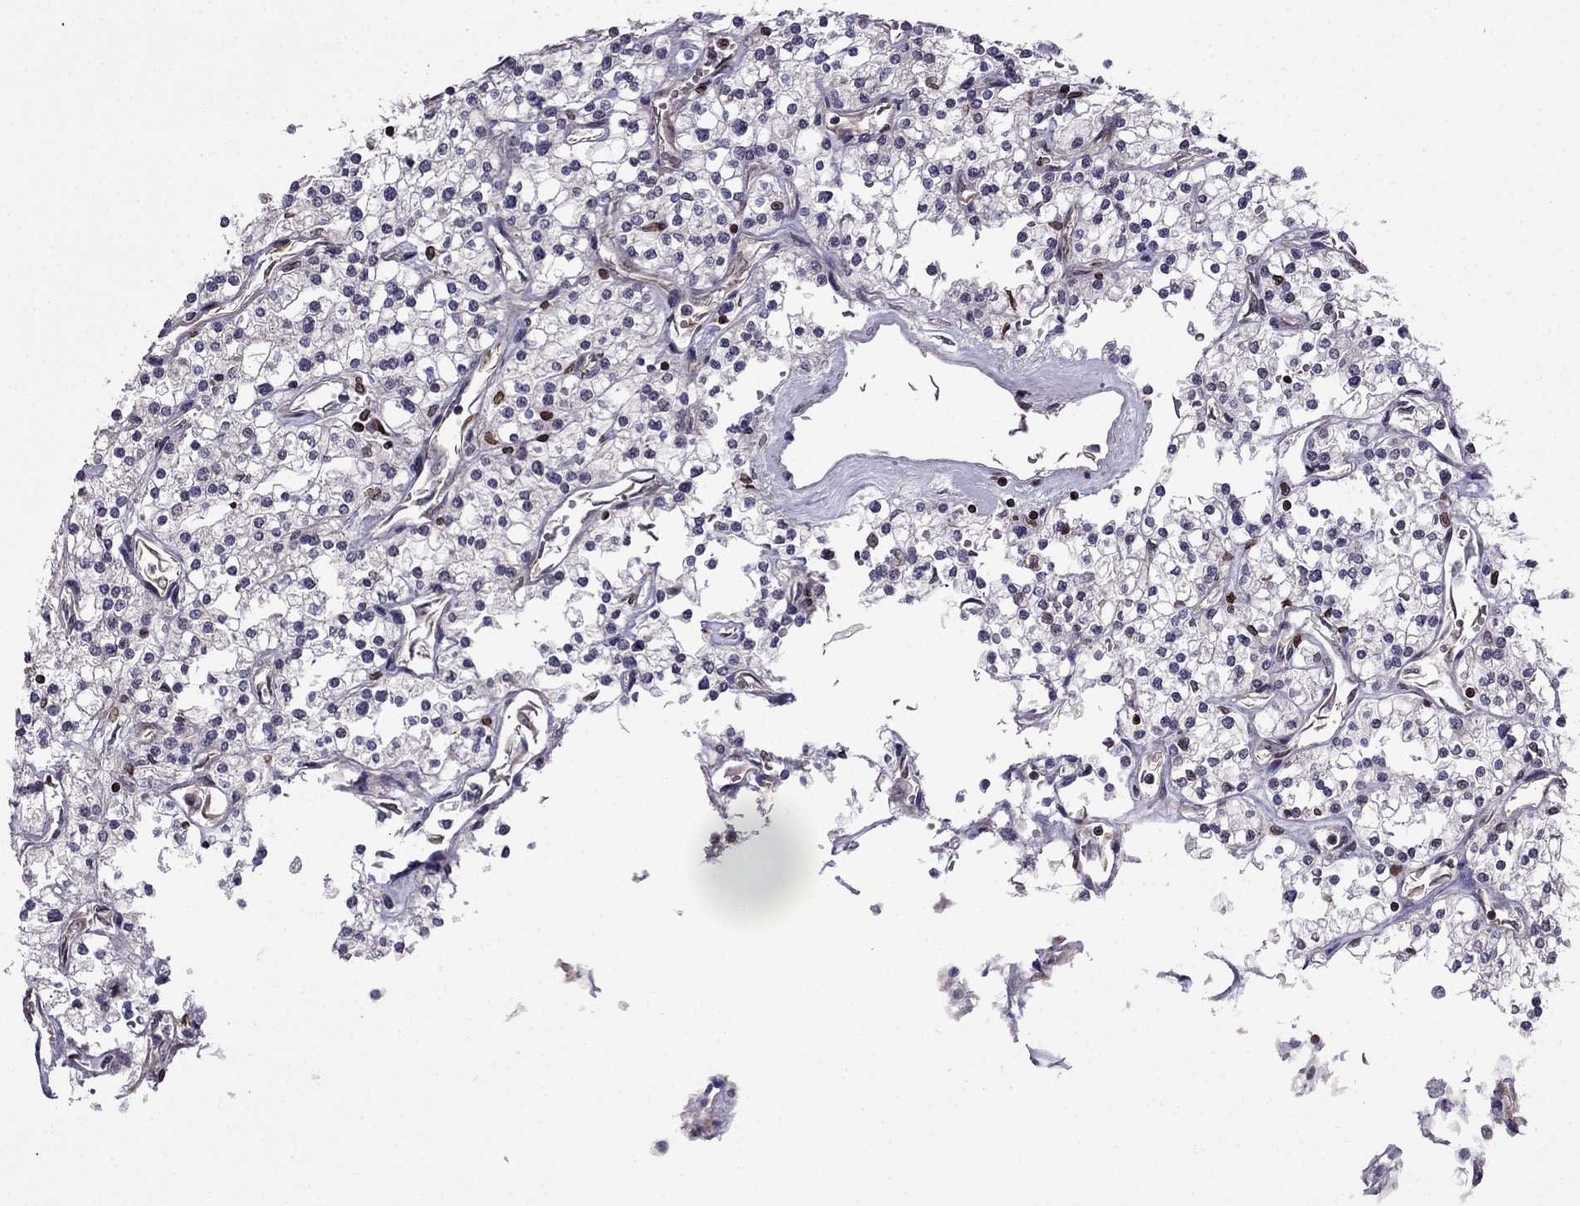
{"staining": {"intensity": "negative", "quantity": "none", "location": "none"}, "tissue": "renal cancer", "cell_type": "Tumor cells", "image_type": "cancer", "snomed": [{"axis": "morphology", "description": "Adenocarcinoma, NOS"}, {"axis": "topography", "description": "Kidney"}], "caption": "The micrograph displays no significant staining in tumor cells of renal cancer. Brightfield microscopy of IHC stained with DAB (brown) and hematoxylin (blue), captured at high magnification.", "gene": "CDC42BPA", "patient": {"sex": "male", "age": 80}}